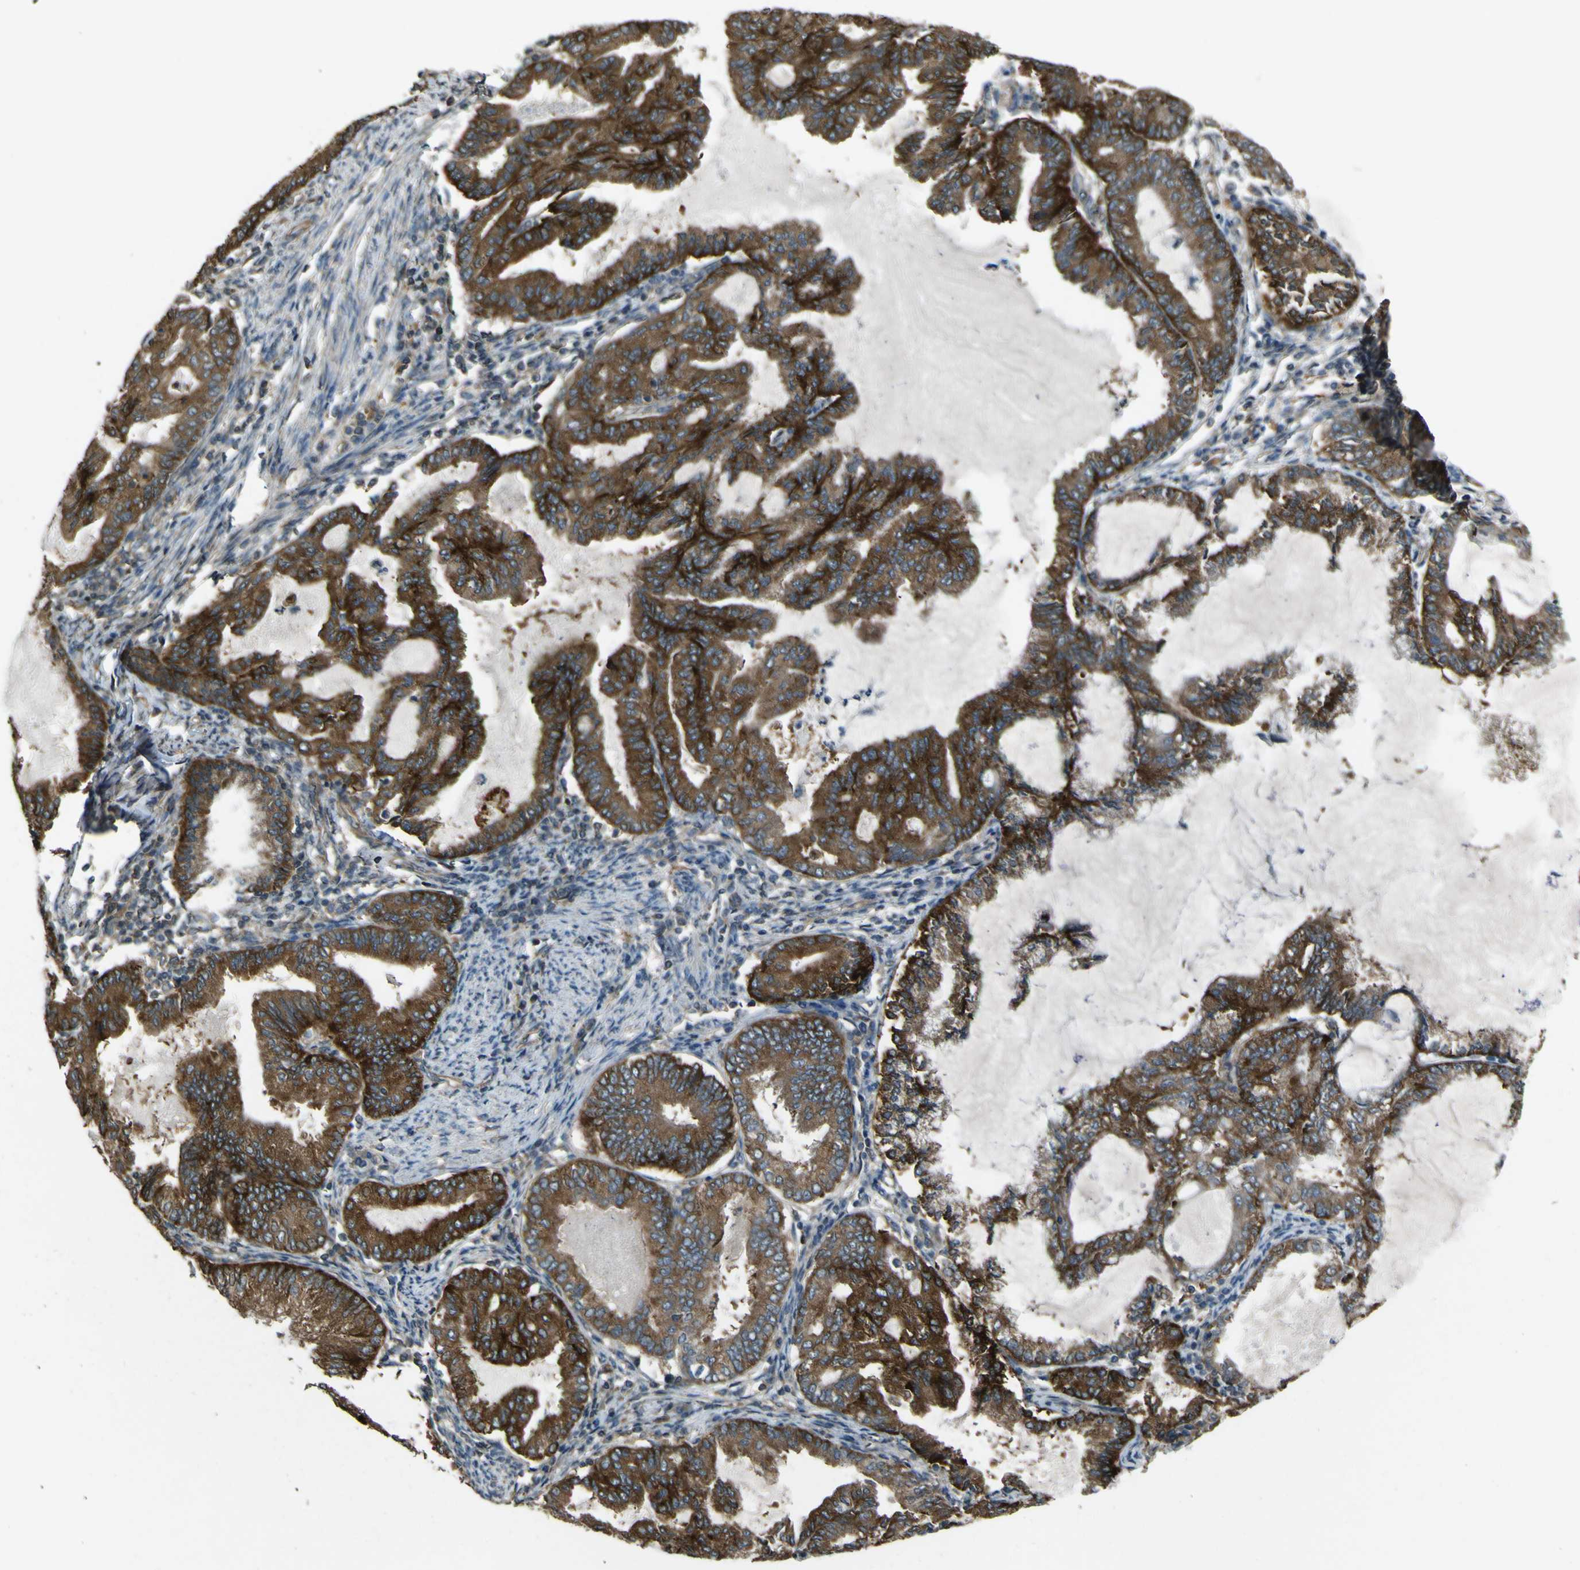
{"staining": {"intensity": "strong", "quantity": ">75%", "location": "cytoplasmic/membranous"}, "tissue": "endometrial cancer", "cell_type": "Tumor cells", "image_type": "cancer", "snomed": [{"axis": "morphology", "description": "Adenocarcinoma, NOS"}, {"axis": "topography", "description": "Endometrium"}], "caption": "Adenocarcinoma (endometrial) stained with DAB (3,3'-diaminobenzidine) immunohistochemistry (IHC) exhibits high levels of strong cytoplasmic/membranous staining in about >75% of tumor cells.", "gene": "NAALADL2", "patient": {"sex": "female", "age": 86}}